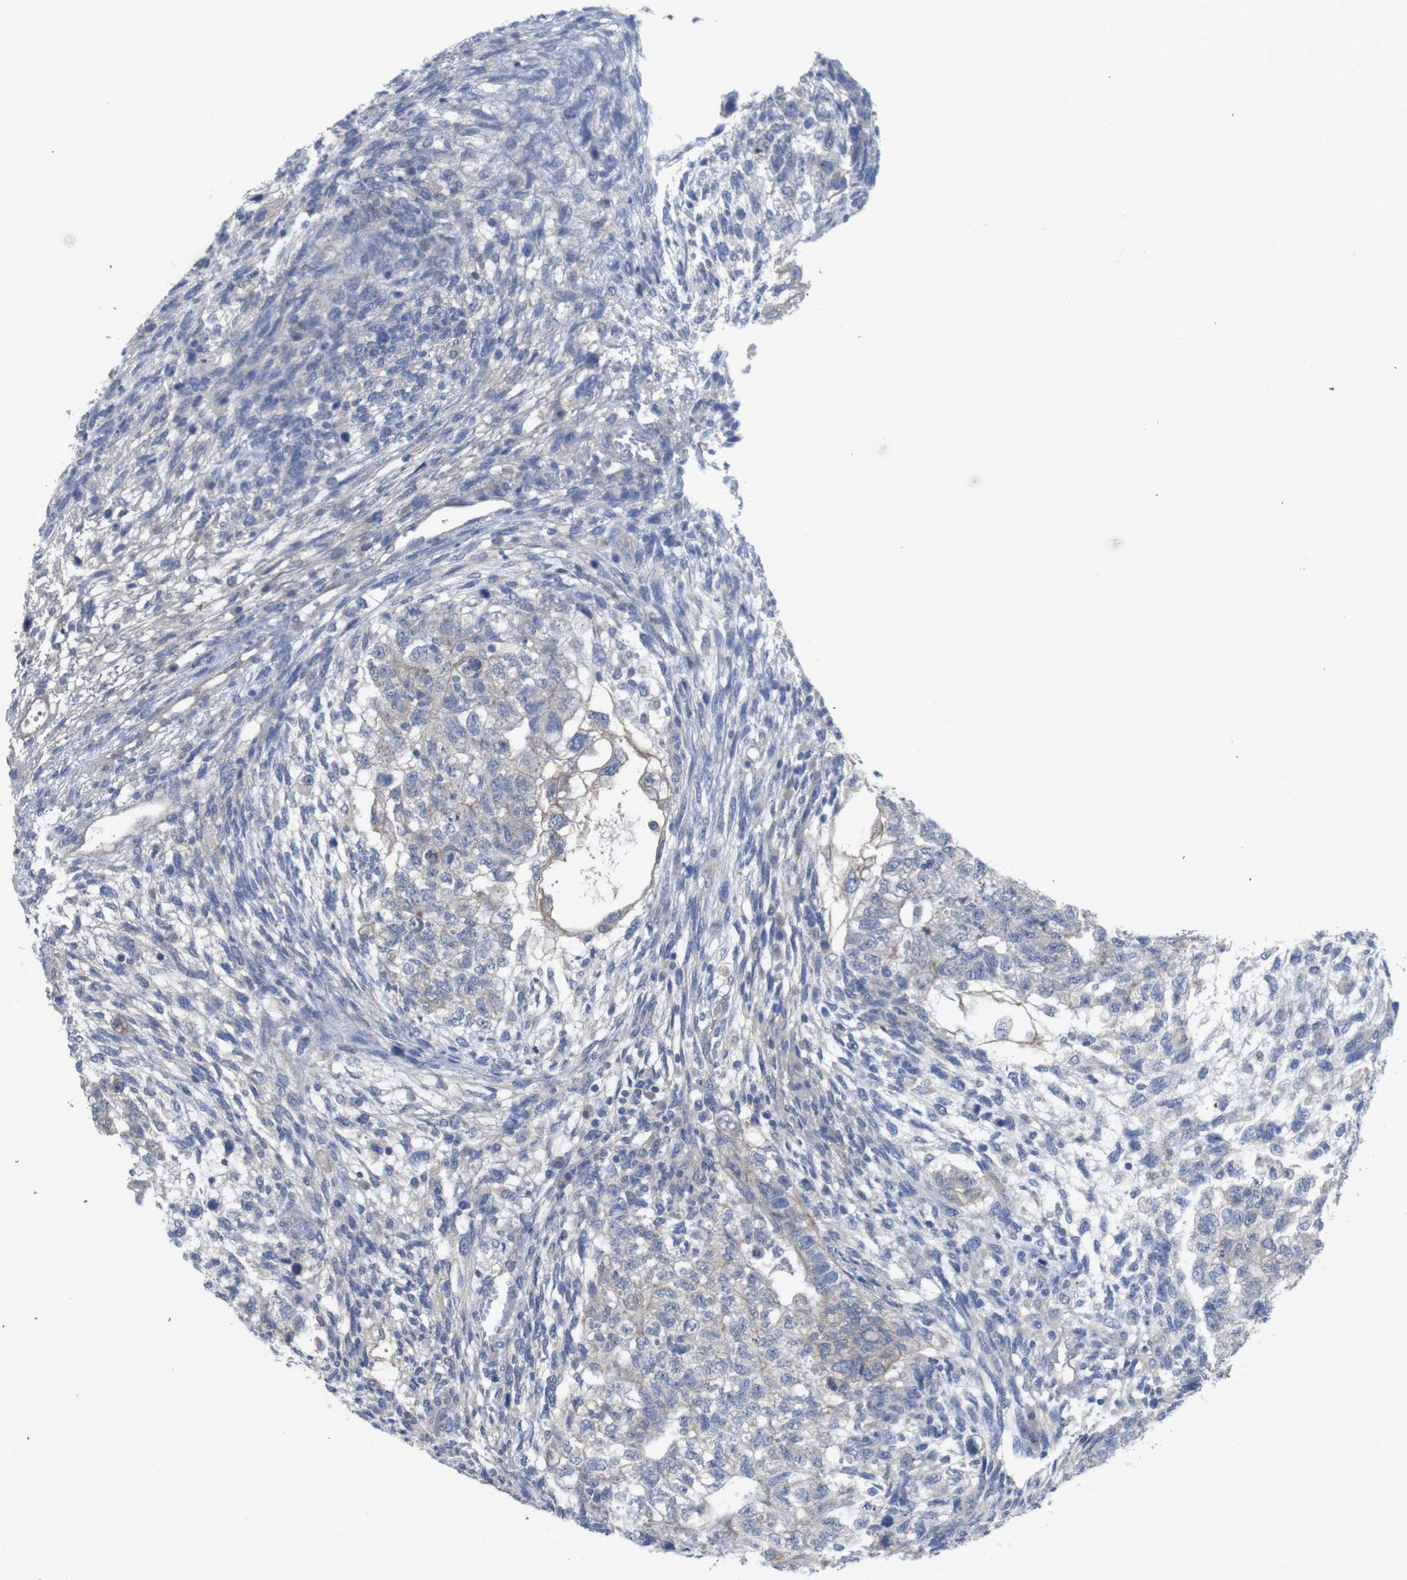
{"staining": {"intensity": "negative", "quantity": "none", "location": "none"}, "tissue": "testis cancer", "cell_type": "Tumor cells", "image_type": "cancer", "snomed": [{"axis": "morphology", "description": "Normal tissue, NOS"}, {"axis": "morphology", "description": "Carcinoma, Embryonal, NOS"}, {"axis": "topography", "description": "Testis"}], "caption": "The immunohistochemistry histopathology image has no significant staining in tumor cells of embryonal carcinoma (testis) tissue.", "gene": "KIDINS220", "patient": {"sex": "male", "age": 36}}